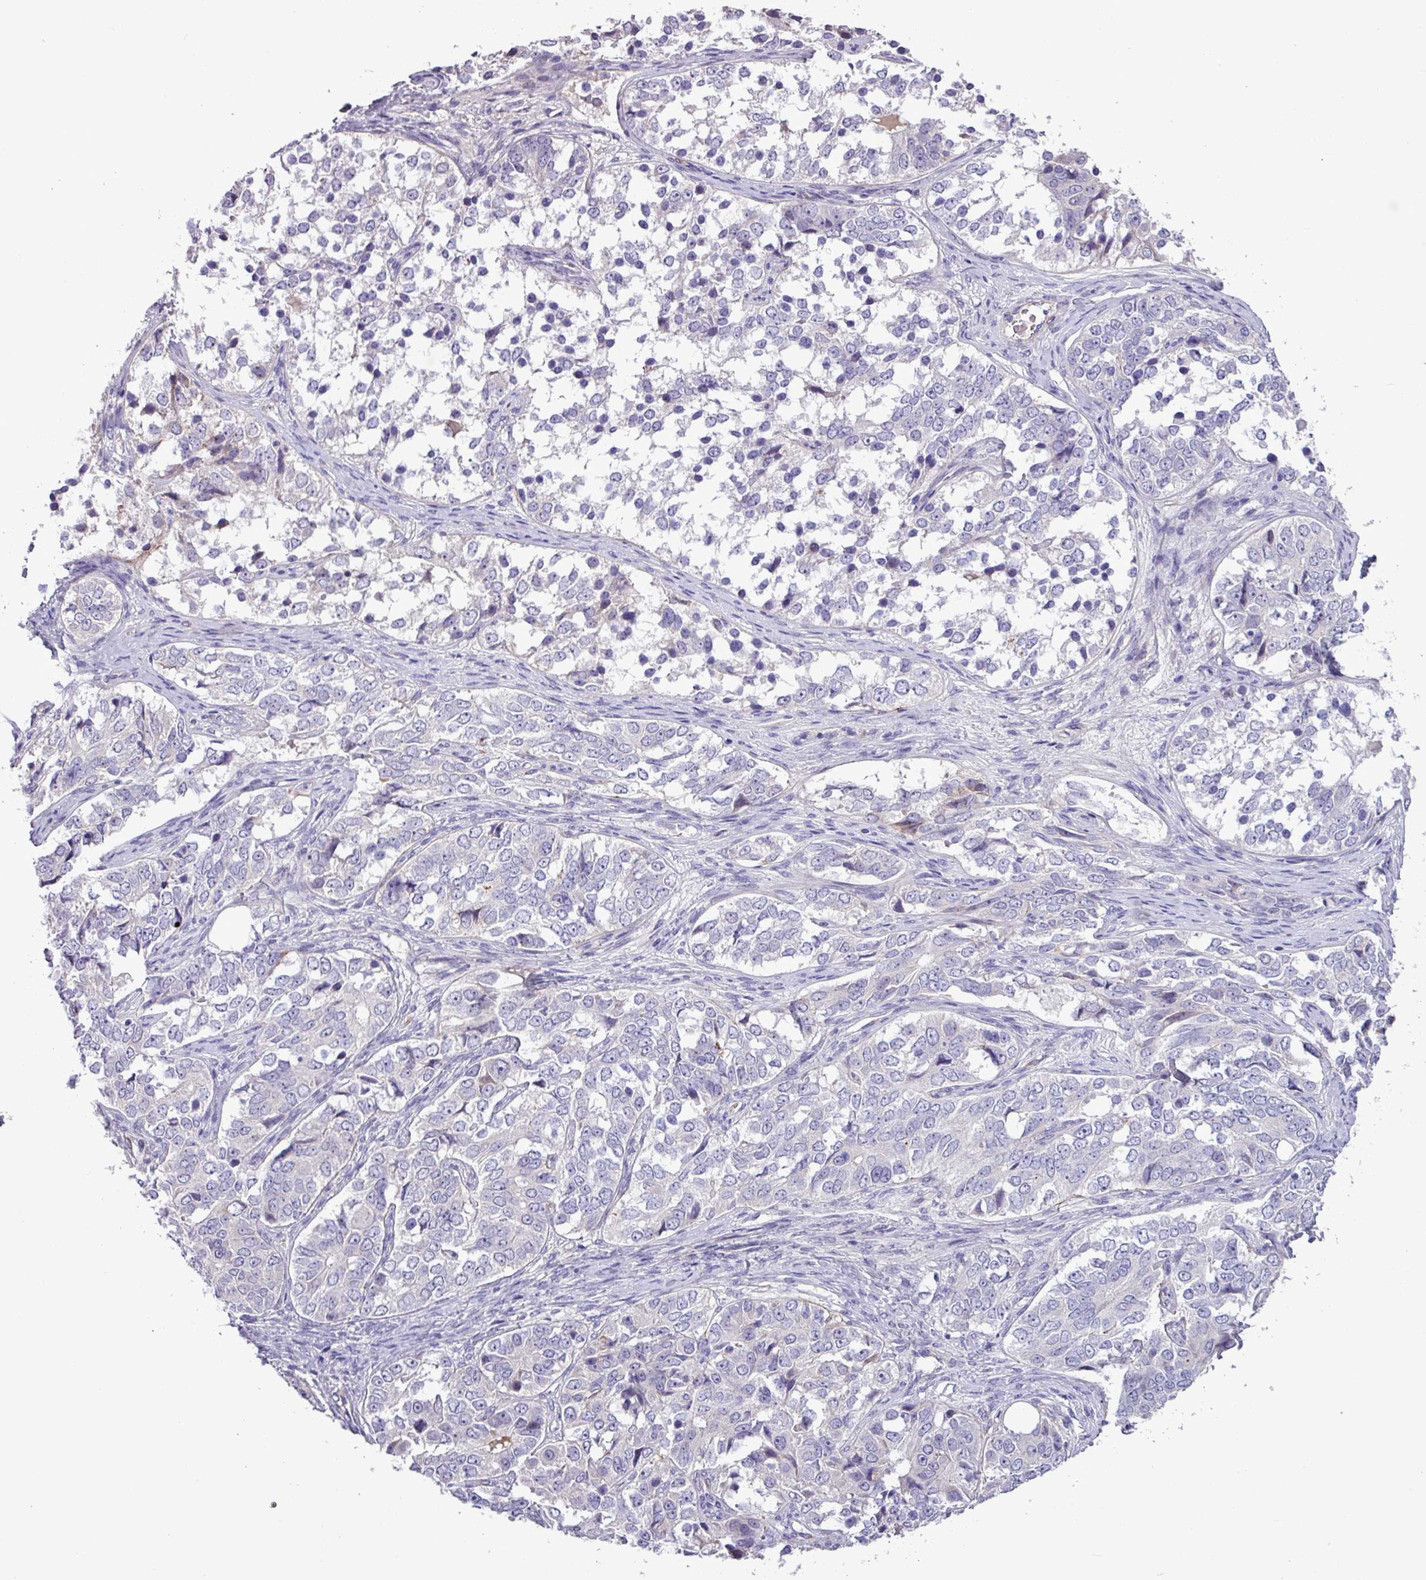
{"staining": {"intensity": "negative", "quantity": "none", "location": "none"}, "tissue": "ovarian cancer", "cell_type": "Tumor cells", "image_type": "cancer", "snomed": [{"axis": "morphology", "description": "Carcinoma, endometroid"}, {"axis": "topography", "description": "Ovary"}], "caption": "This is a image of immunohistochemistry (IHC) staining of ovarian endometroid carcinoma, which shows no expression in tumor cells.", "gene": "CD248", "patient": {"sex": "female", "age": 51}}